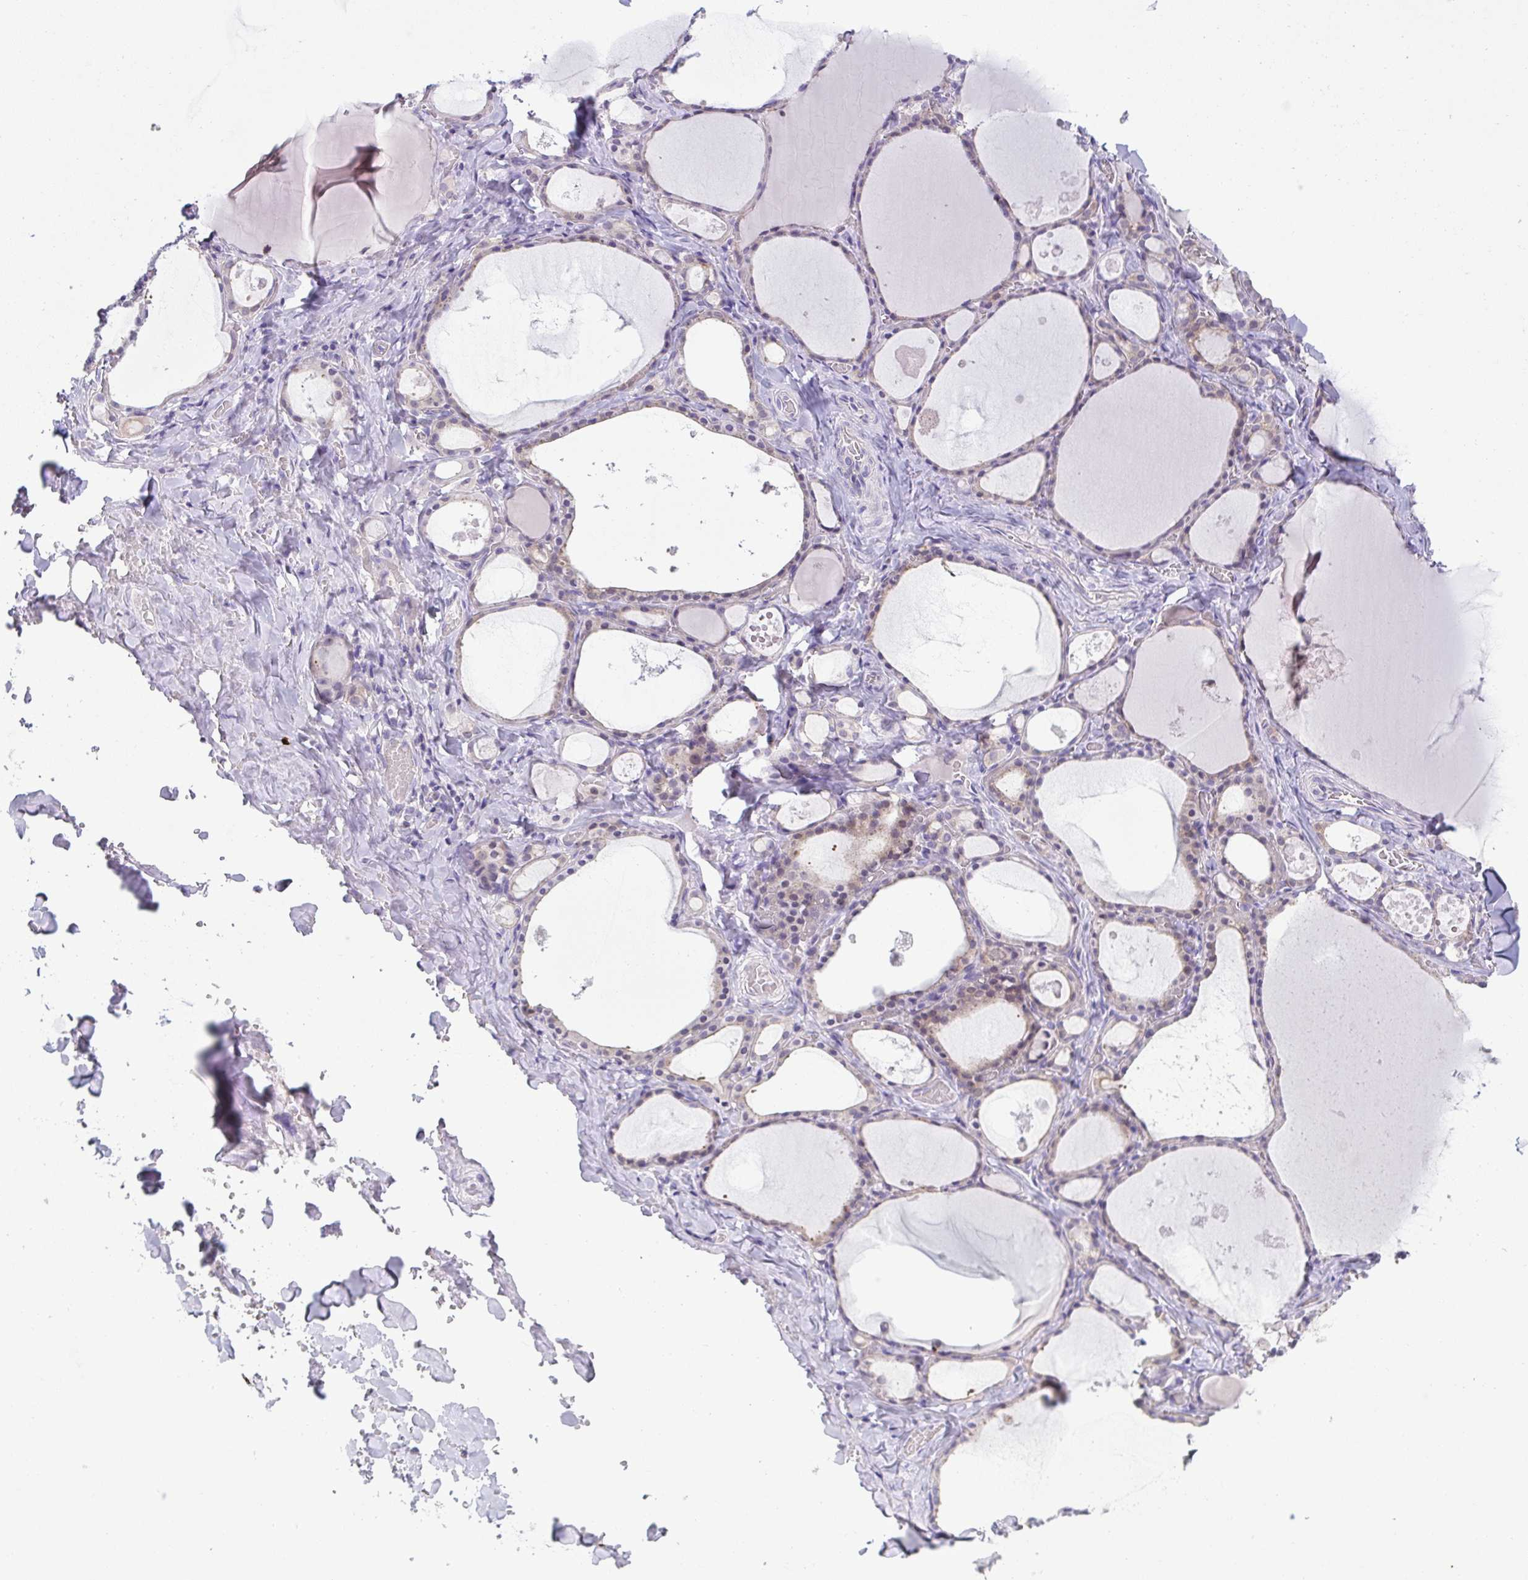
{"staining": {"intensity": "weak", "quantity": "25%-75%", "location": "cytoplasmic/membranous"}, "tissue": "thyroid gland", "cell_type": "Glandular cells", "image_type": "normal", "snomed": [{"axis": "morphology", "description": "Normal tissue, NOS"}, {"axis": "topography", "description": "Thyroid gland"}], "caption": "Immunohistochemical staining of benign human thyroid gland displays low levels of weak cytoplasmic/membranous staining in about 25%-75% of glandular cells. (DAB (3,3'-diaminobenzidine) IHC with brightfield microscopy, high magnification).", "gene": "RANBP2", "patient": {"sex": "male", "age": 56}}